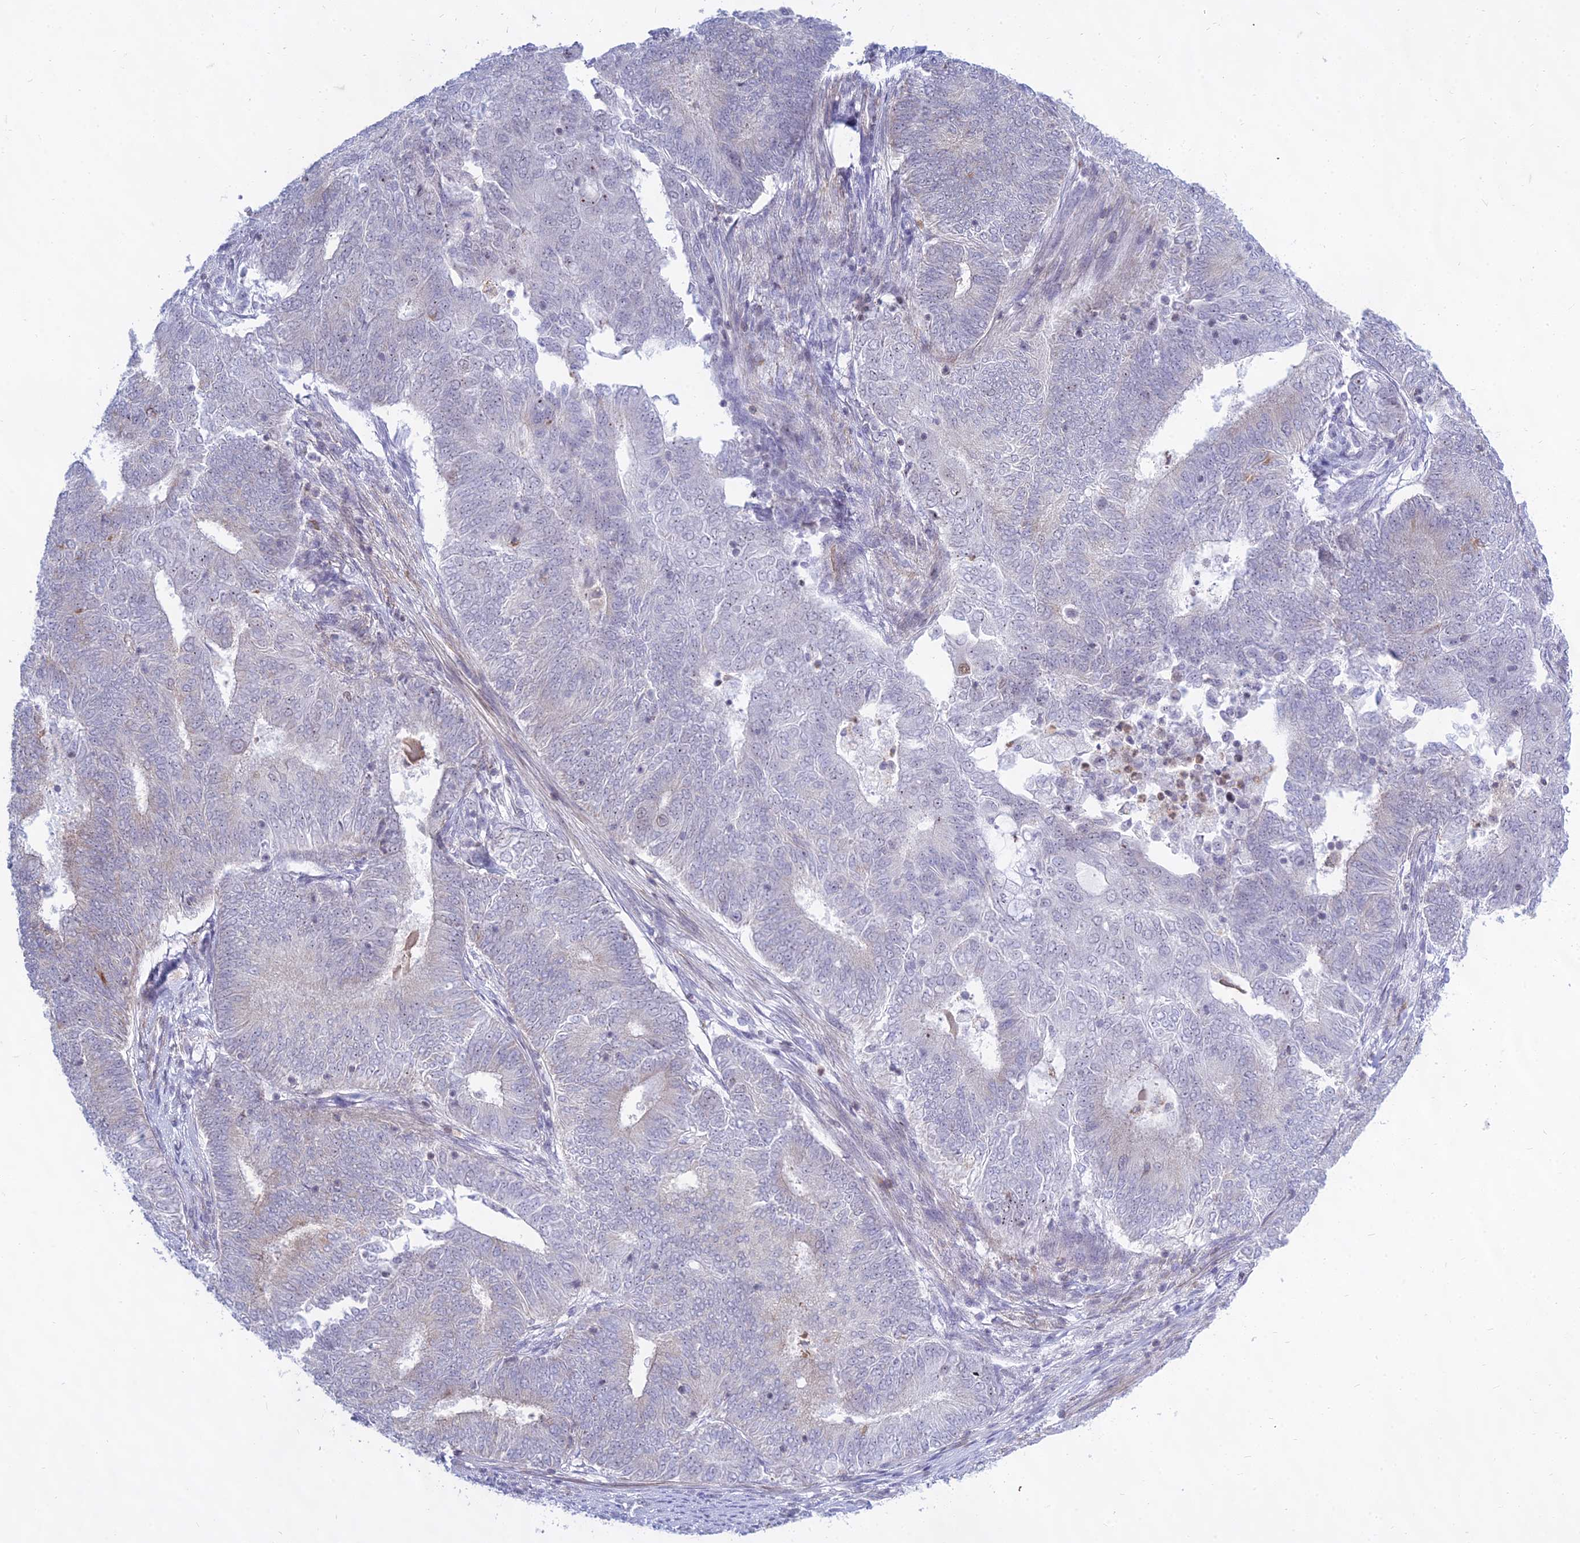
{"staining": {"intensity": "negative", "quantity": "none", "location": "none"}, "tissue": "endometrial cancer", "cell_type": "Tumor cells", "image_type": "cancer", "snomed": [{"axis": "morphology", "description": "Adenocarcinoma, NOS"}, {"axis": "topography", "description": "Endometrium"}], "caption": "This is an IHC micrograph of human endometrial cancer (adenocarcinoma). There is no positivity in tumor cells.", "gene": "KRR1", "patient": {"sex": "female", "age": 62}}